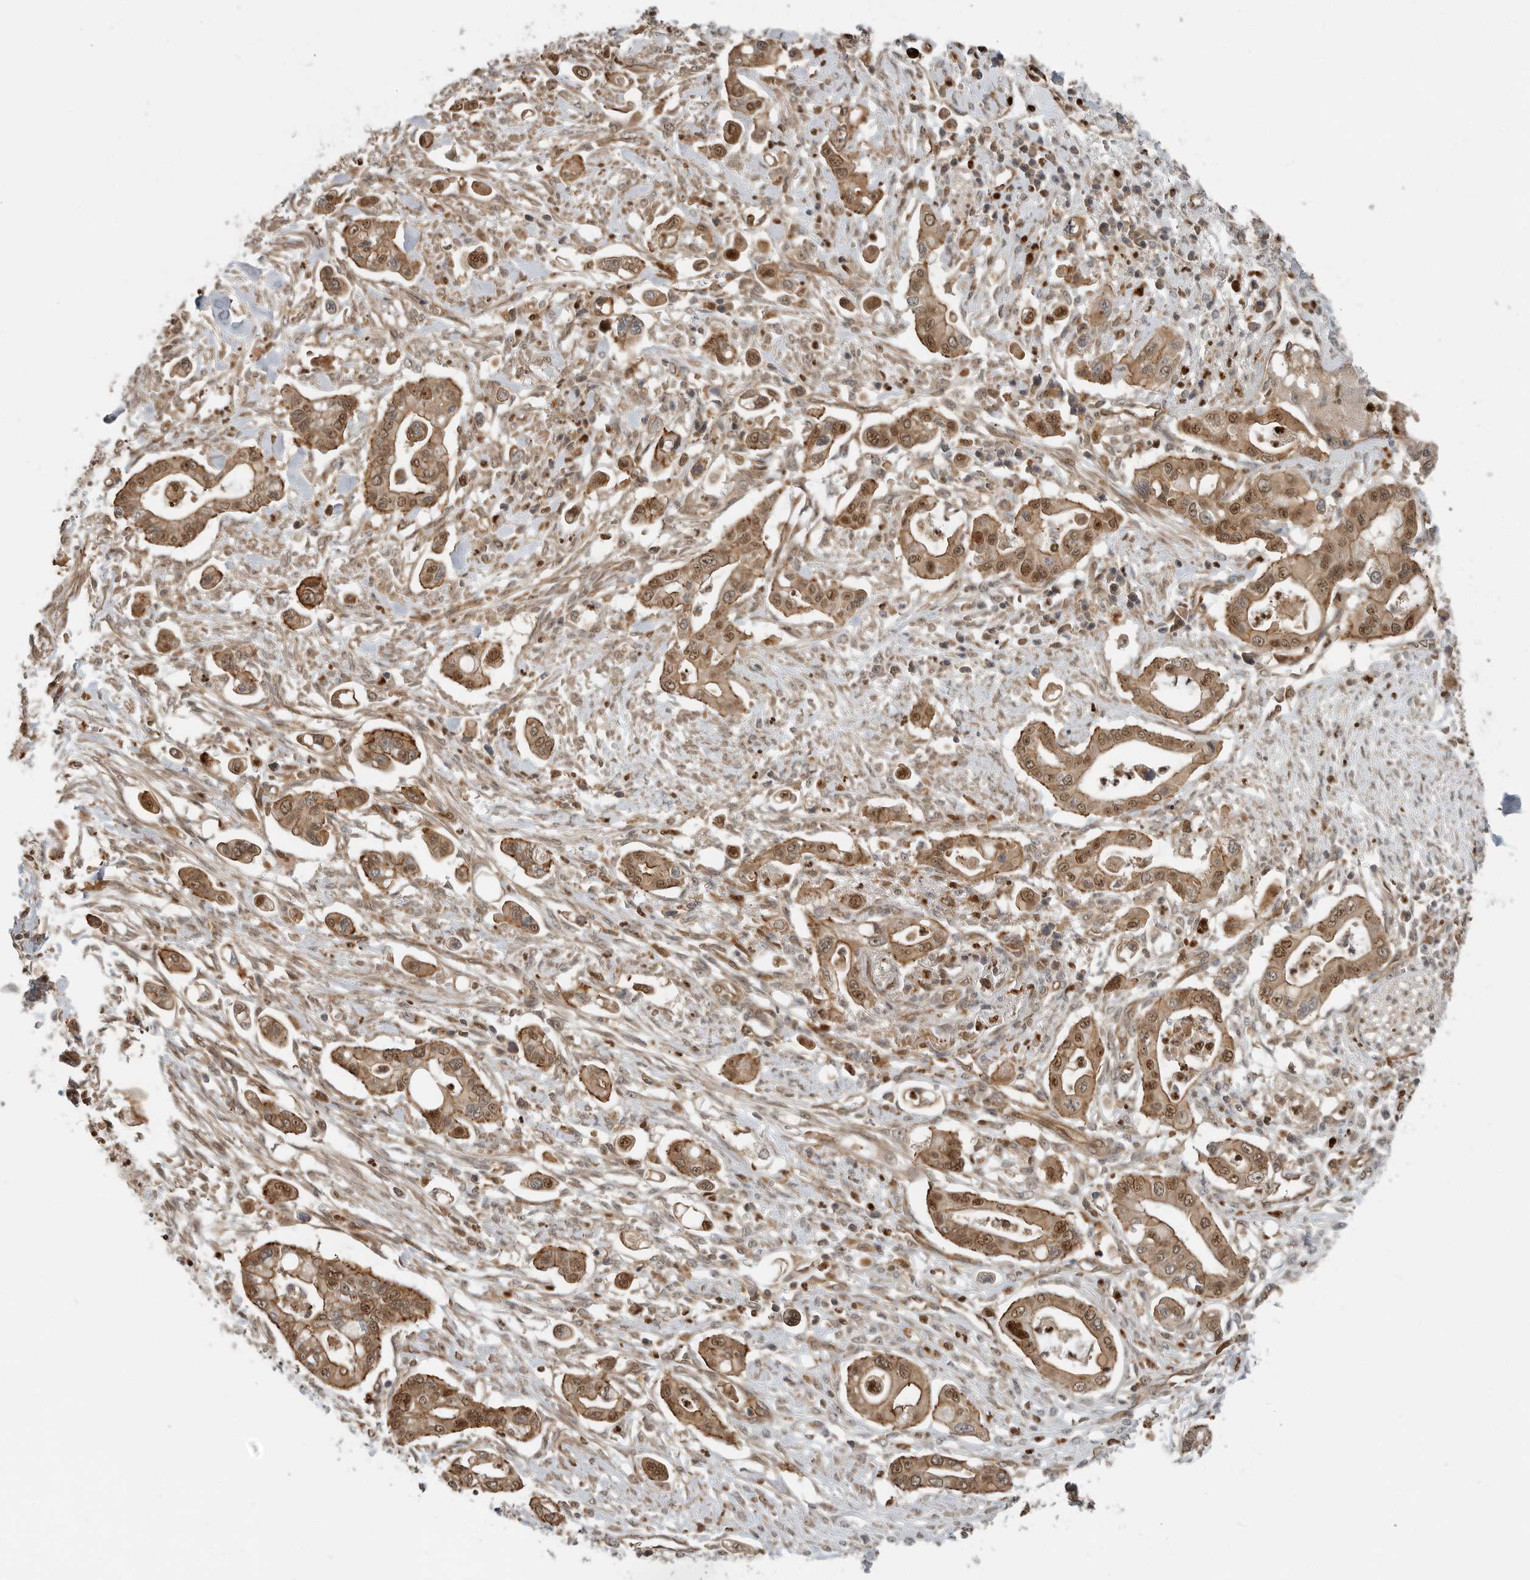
{"staining": {"intensity": "moderate", "quantity": ">75%", "location": "cytoplasmic/membranous,nuclear"}, "tissue": "pancreatic cancer", "cell_type": "Tumor cells", "image_type": "cancer", "snomed": [{"axis": "morphology", "description": "Adenocarcinoma, NOS"}, {"axis": "topography", "description": "Pancreas"}], "caption": "Immunohistochemistry photomicrograph of neoplastic tissue: human pancreatic adenocarcinoma stained using immunohistochemistry displays medium levels of moderate protein expression localized specifically in the cytoplasmic/membranous and nuclear of tumor cells, appearing as a cytoplasmic/membranous and nuclear brown color.", "gene": "STRAP", "patient": {"sex": "male", "age": 68}}